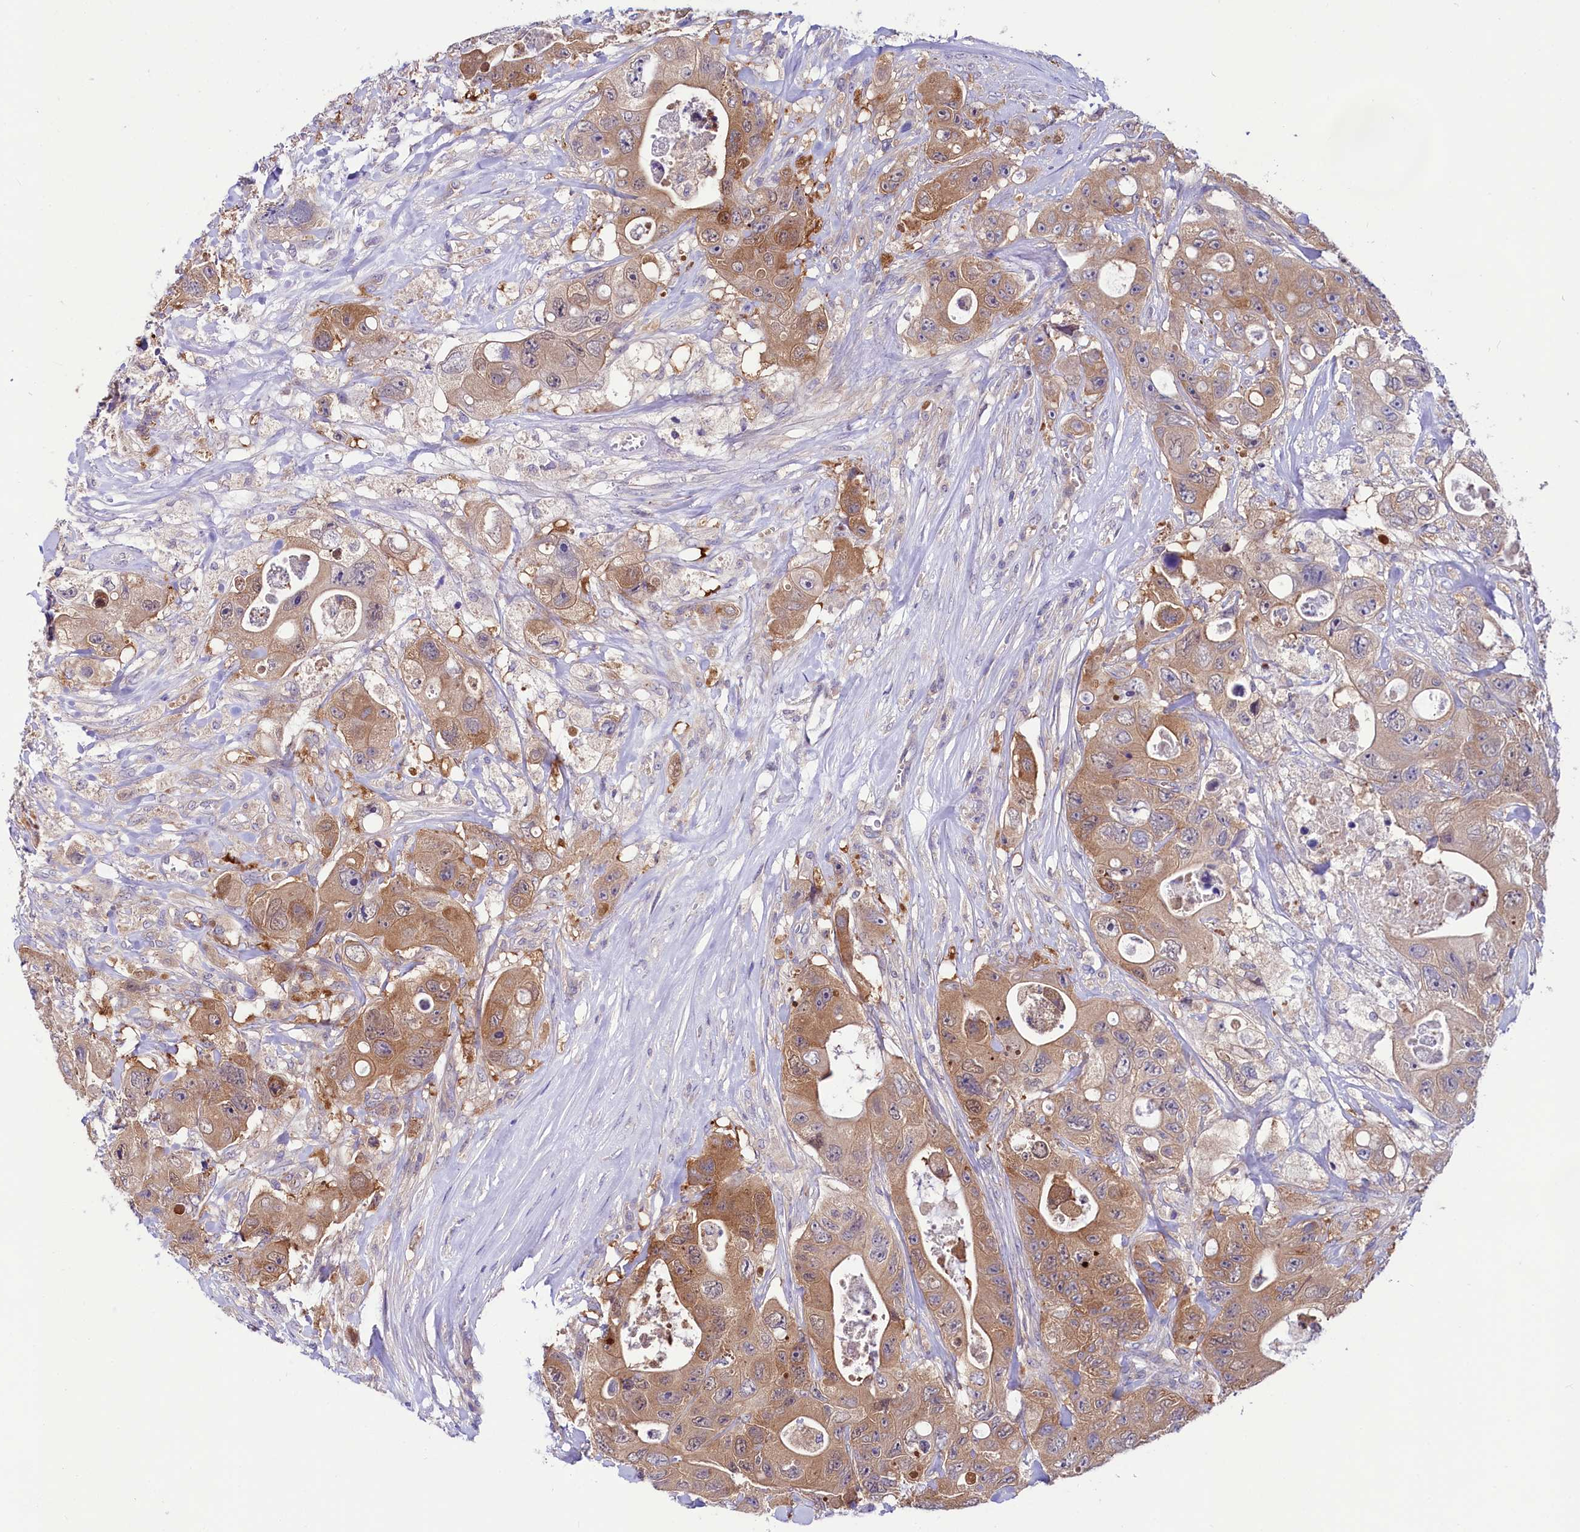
{"staining": {"intensity": "moderate", "quantity": ">75%", "location": "cytoplasmic/membranous"}, "tissue": "colorectal cancer", "cell_type": "Tumor cells", "image_type": "cancer", "snomed": [{"axis": "morphology", "description": "Adenocarcinoma, NOS"}, {"axis": "topography", "description": "Colon"}], "caption": "Protein expression by immunohistochemistry (IHC) displays moderate cytoplasmic/membranous positivity in approximately >75% of tumor cells in colorectal cancer.", "gene": "ABHD5", "patient": {"sex": "female", "age": 46}}